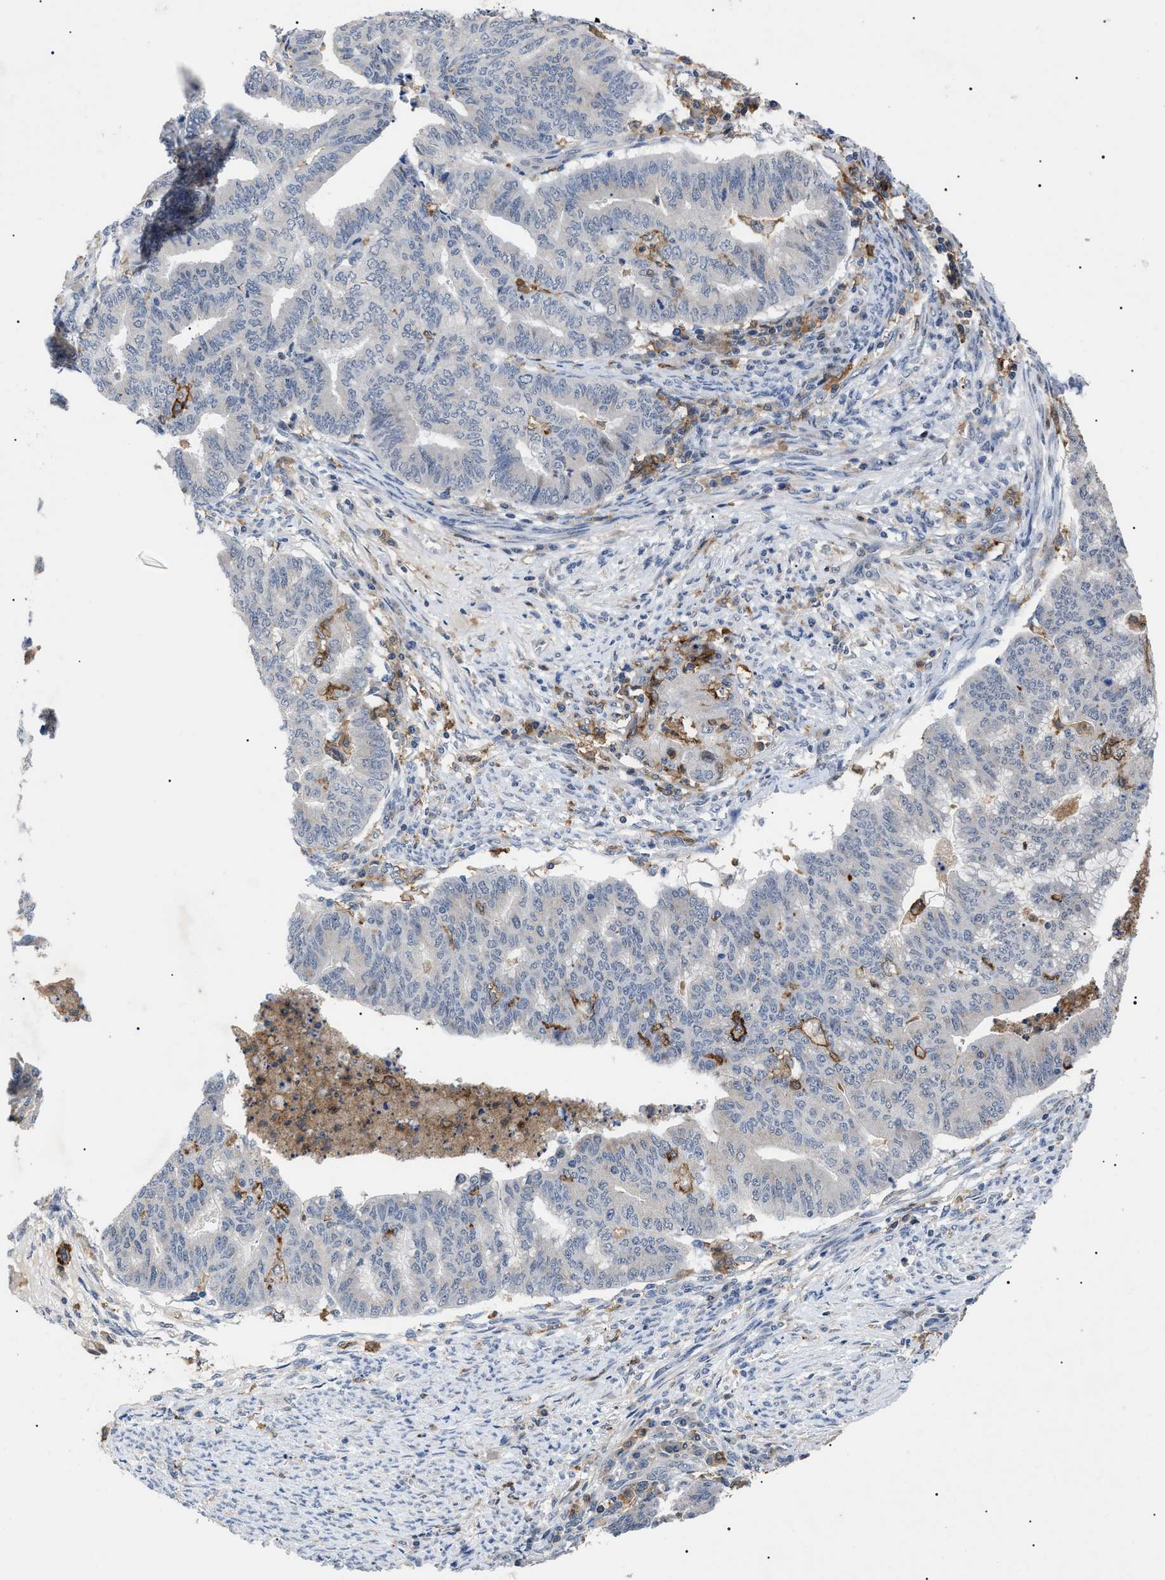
{"staining": {"intensity": "negative", "quantity": "none", "location": "none"}, "tissue": "endometrial cancer", "cell_type": "Tumor cells", "image_type": "cancer", "snomed": [{"axis": "morphology", "description": "Adenocarcinoma, NOS"}, {"axis": "topography", "description": "Endometrium"}], "caption": "An immunohistochemistry image of endometrial cancer (adenocarcinoma) is shown. There is no staining in tumor cells of endometrial cancer (adenocarcinoma).", "gene": "CD300A", "patient": {"sex": "female", "age": 79}}